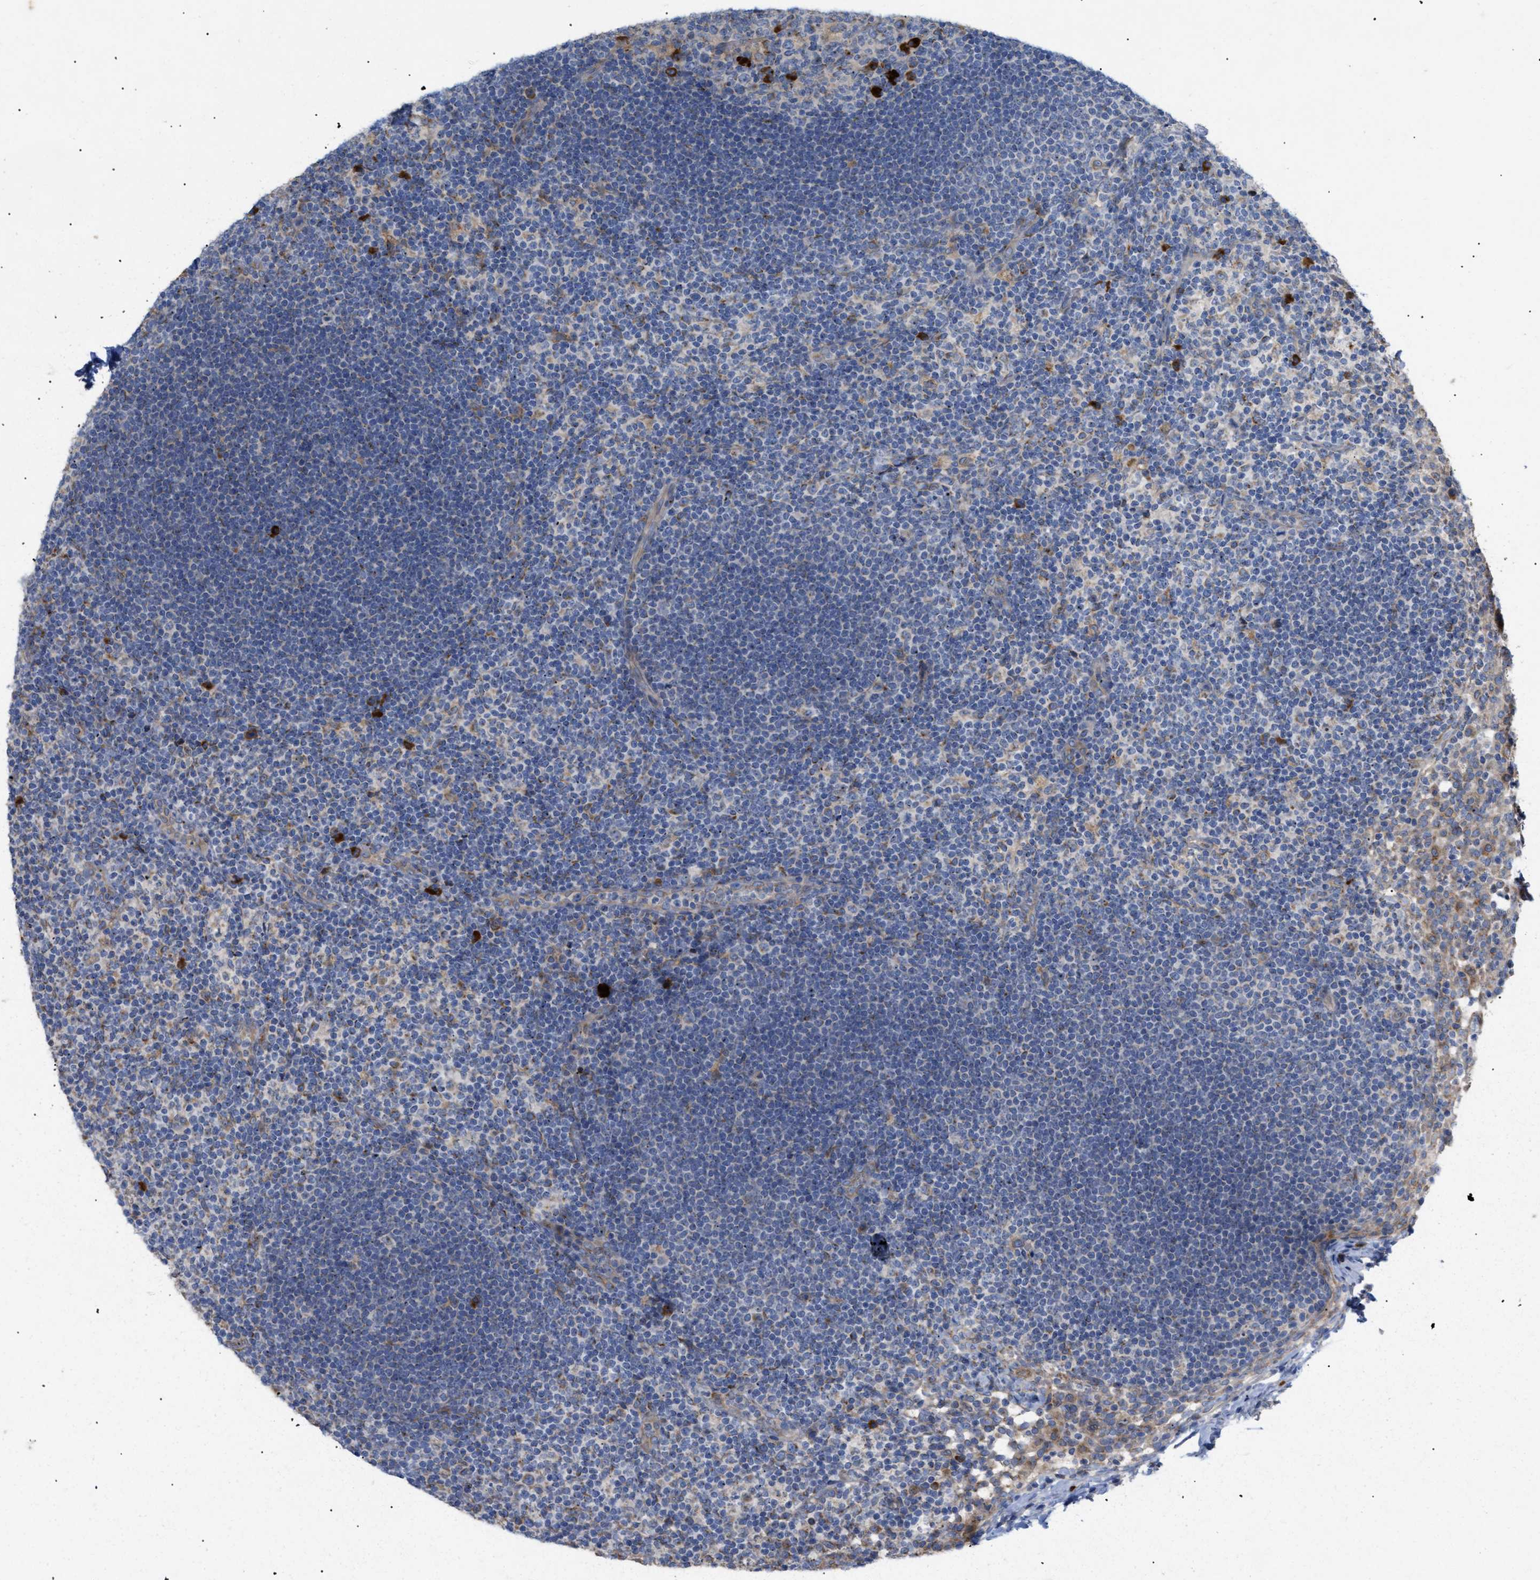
{"staining": {"intensity": "strong", "quantity": "<25%", "location": "cytoplasmic/membranous"}, "tissue": "lymph node", "cell_type": "Germinal center cells", "image_type": "normal", "snomed": [{"axis": "morphology", "description": "Normal tissue, NOS"}, {"axis": "morphology", "description": "Carcinoid, malignant, NOS"}, {"axis": "topography", "description": "Lymph node"}], "caption": "Immunohistochemistry (IHC) of normal lymph node demonstrates medium levels of strong cytoplasmic/membranous staining in approximately <25% of germinal center cells. (brown staining indicates protein expression, while blue staining denotes nuclei).", "gene": "SLC50A1", "patient": {"sex": "male", "age": 47}}